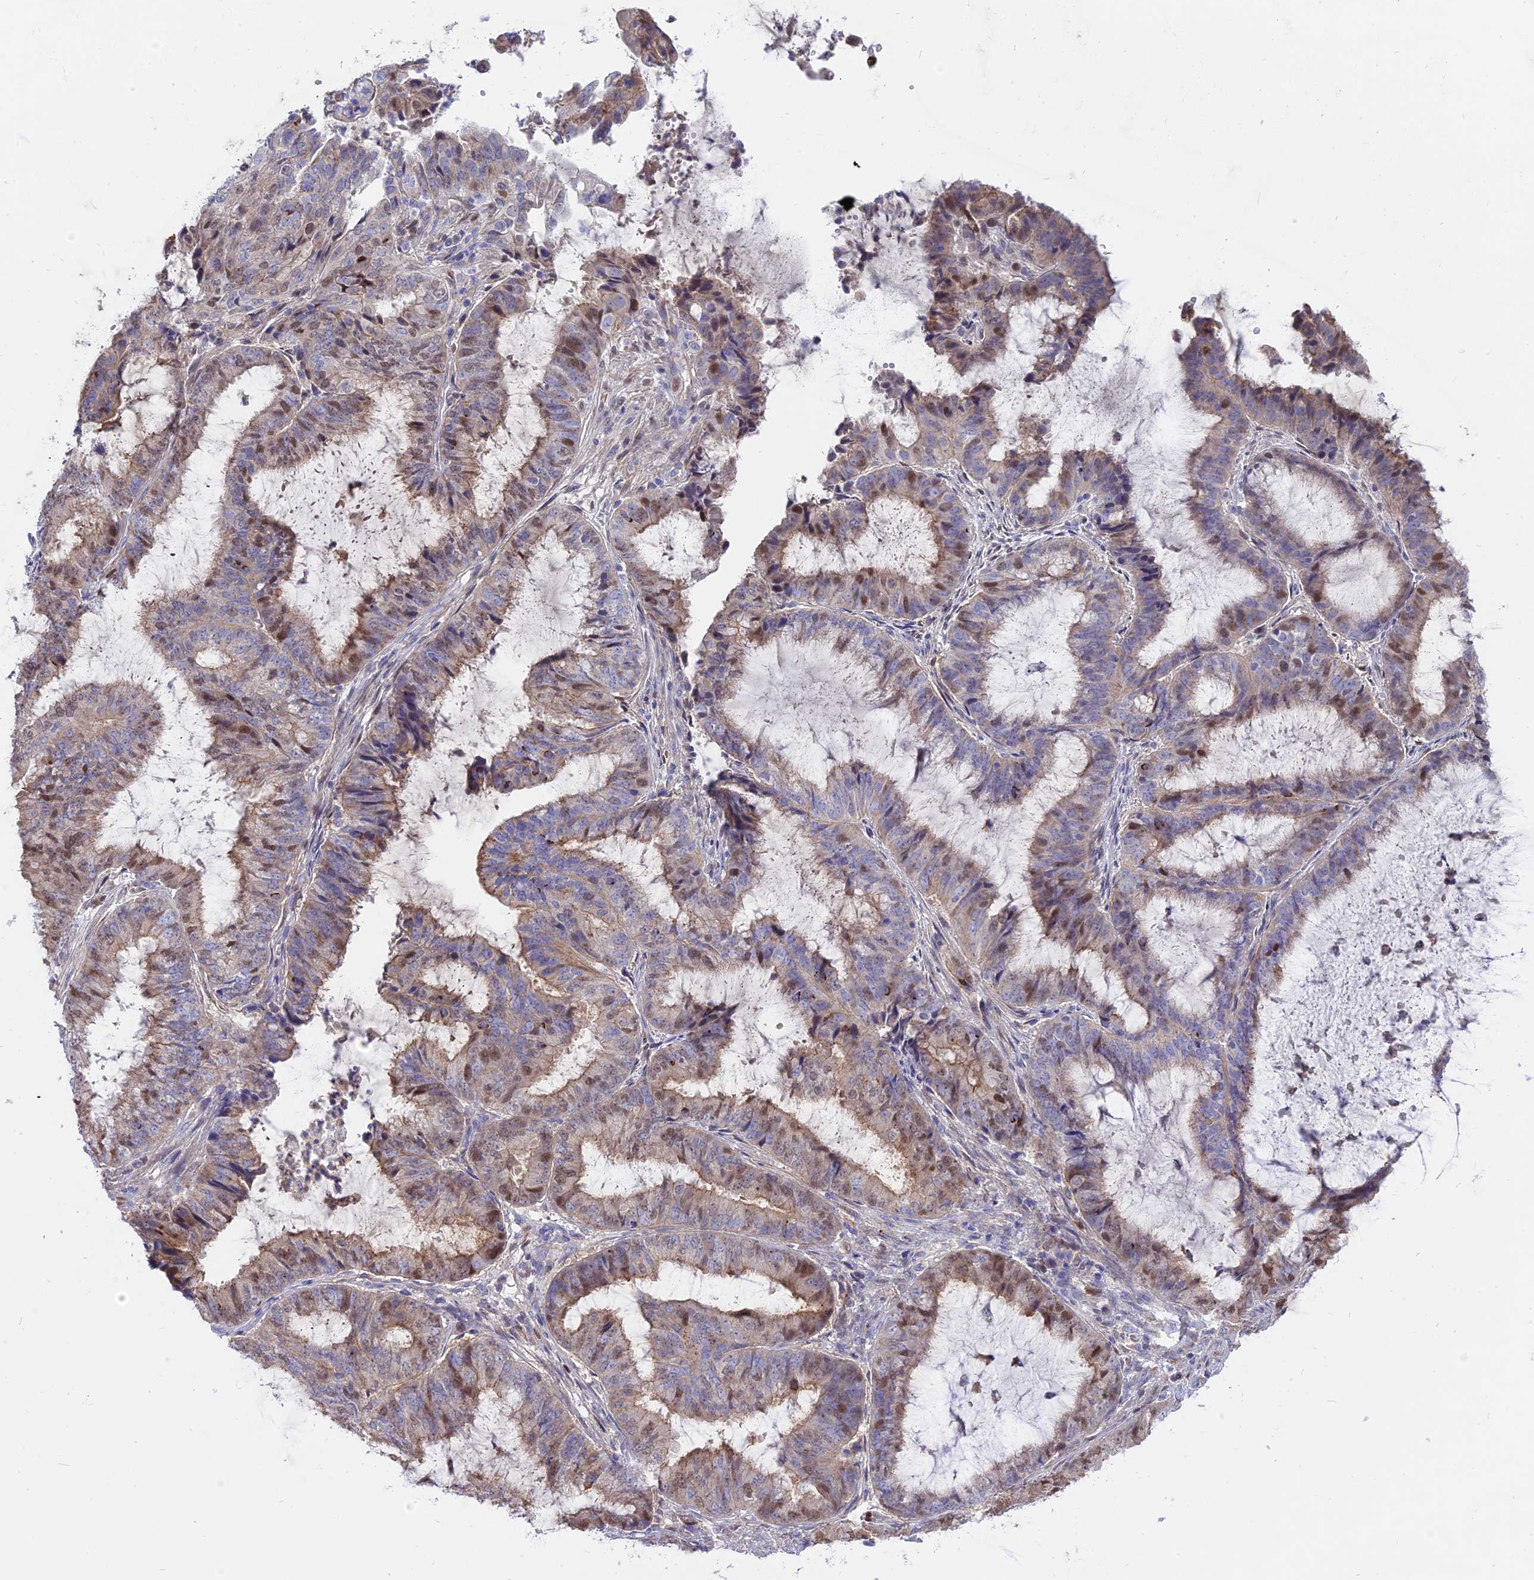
{"staining": {"intensity": "moderate", "quantity": "<25%", "location": "cytoplasmic/membranous,nuclear"}, "tissue": "endometrial cancer", "cell_type": "Tumor cells", "image_type": "cancer", "snomed": [{"axis": "morphology", "description": "Adenocarcinoma, NOS"}, {"axis": "topography", "description": "Endometrium"}], "caption": "Adenocarcinoma (endometrial) stained with a protein marker displays moderate staining in tumor cells.", "gene": "CENPV", "patient": {"sex": "female", "age": 51}}